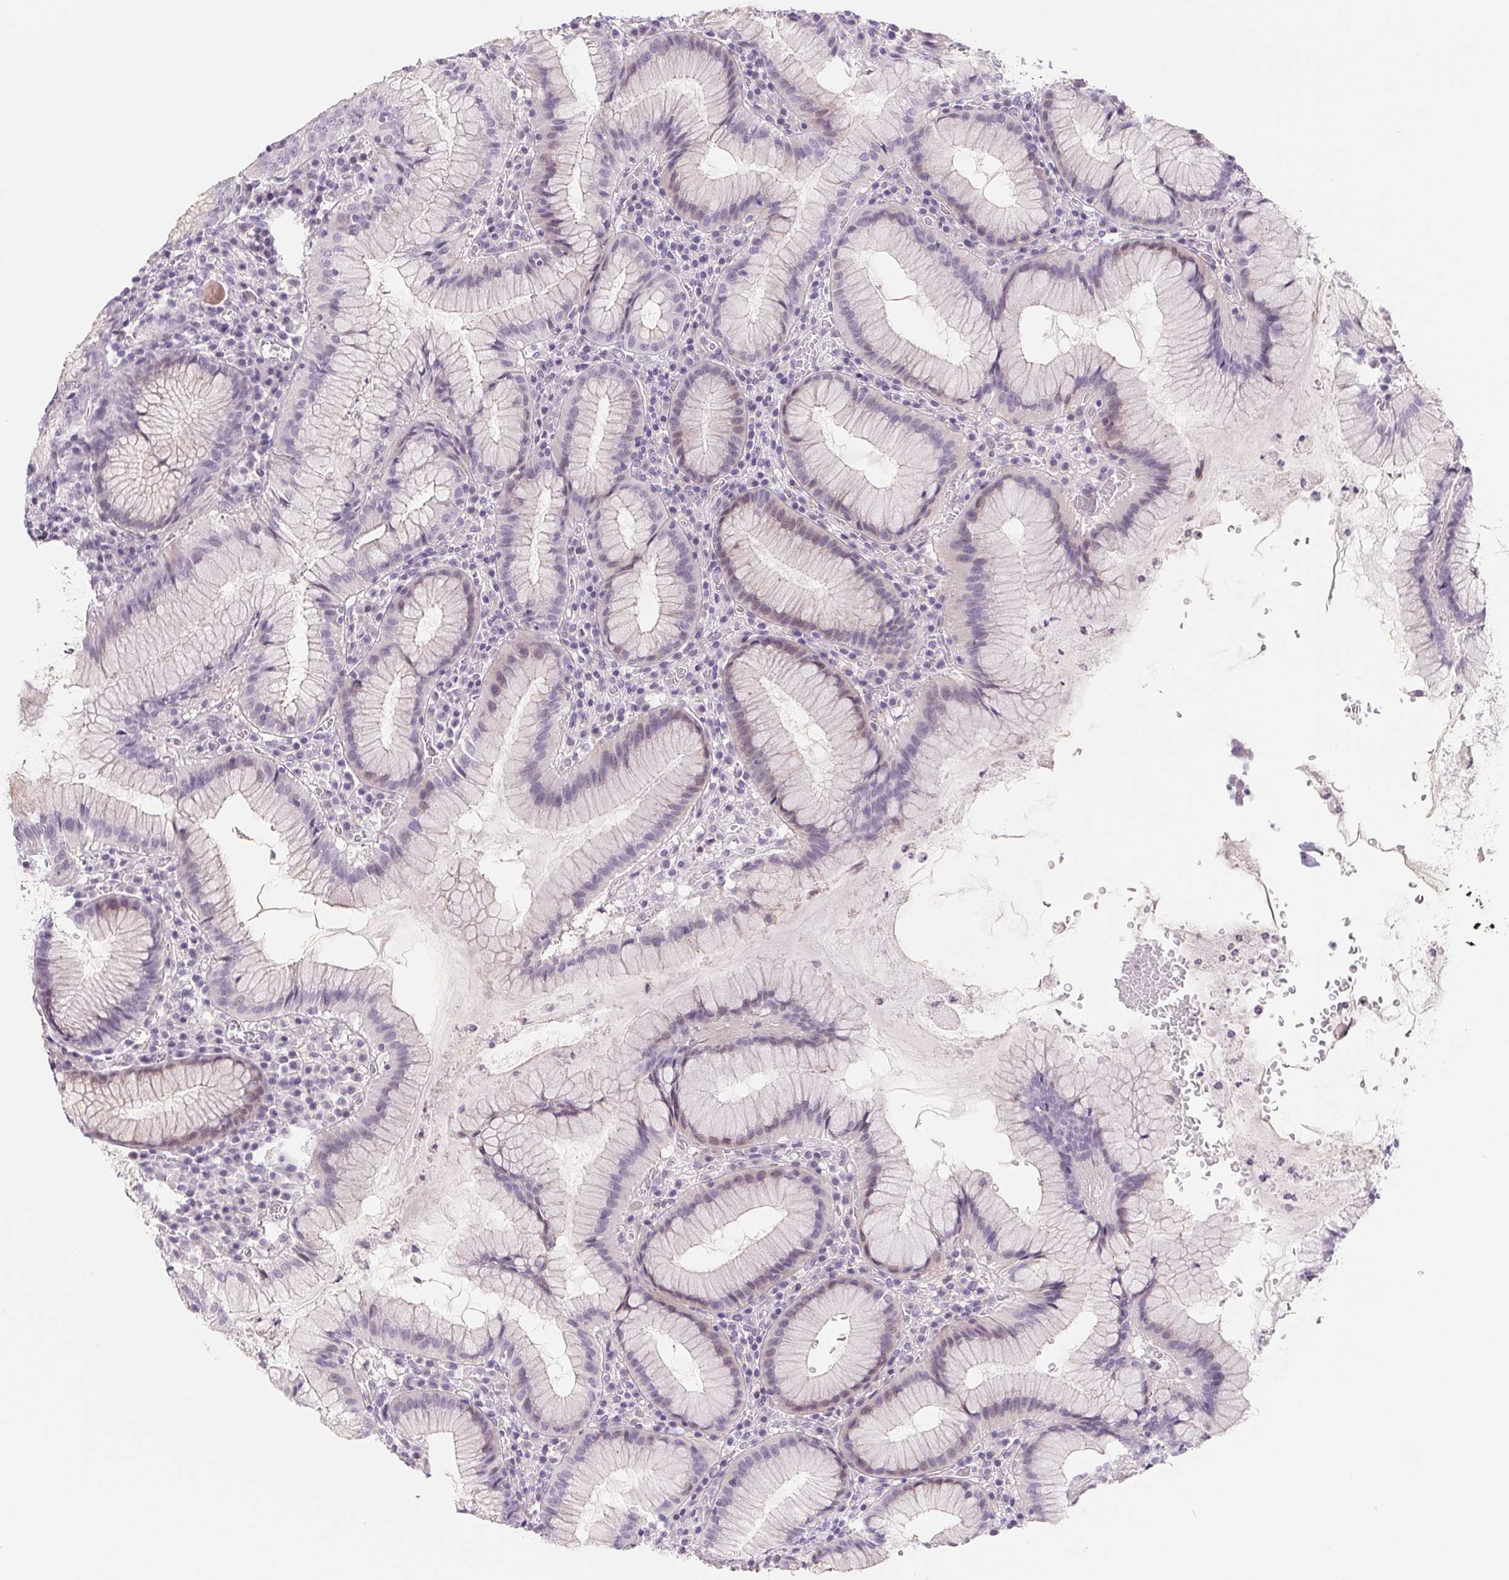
{"staining": {"intensity": "negative", "quantity": "none", "location": "none"}, "tissue": "stomach", "cell_type": "Glandular cells", "image_type": "normal", "snomed": [{"axis": "morphology", "description": "Normal tissue, NOS"}, {"axis": "topography", "description": "Stomach"}], "caption": "Immunohistochemistry micrograph of normal stomach: human stomach stained with DAB displays no significant protein staining in glandular cells.", "gene": "CCDC168", "patient": {"sex": "male", "age": 55}}